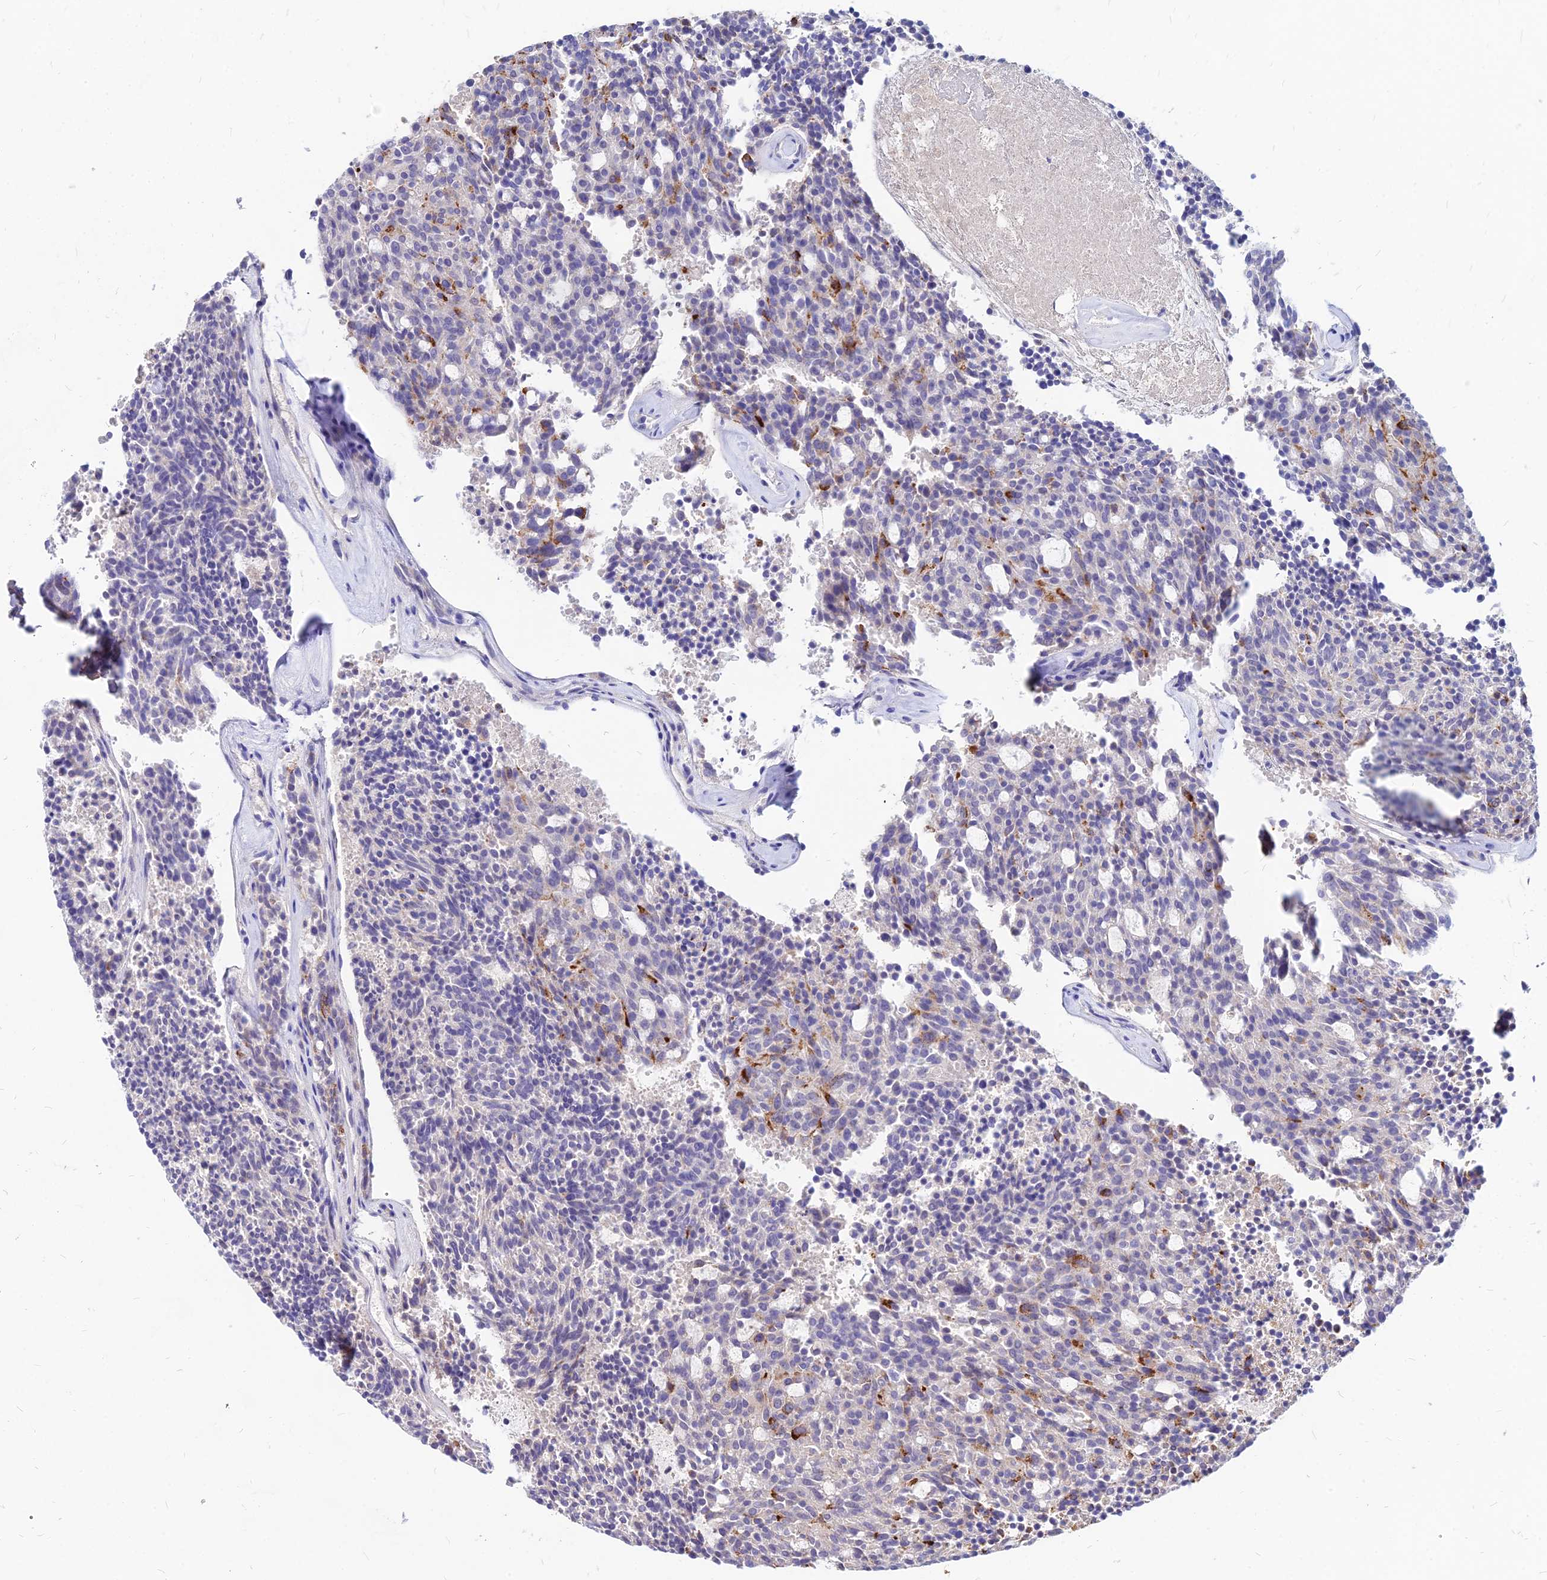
{"staining": {"intensity": "moderate", "quantity": "<25%", "location": "cytoplasmic/membranous"}, "tissue": "carcinoid", "cell_type": "Tumor cells", "image_type": "cancer", "snomed": [{"axis": "morphology", "description": "Carcinoid, malignant, NOS"}, {"axis": "topography", "description": "Pancreas"}], "caption": "A low amount of moderate cytoplasmic/membranous expression is seen in approximately <25% of tumor cells in malignant carcinoid tissue.", "gene": "ACSM6", "patient": {"sex": "female", "age": 54}}